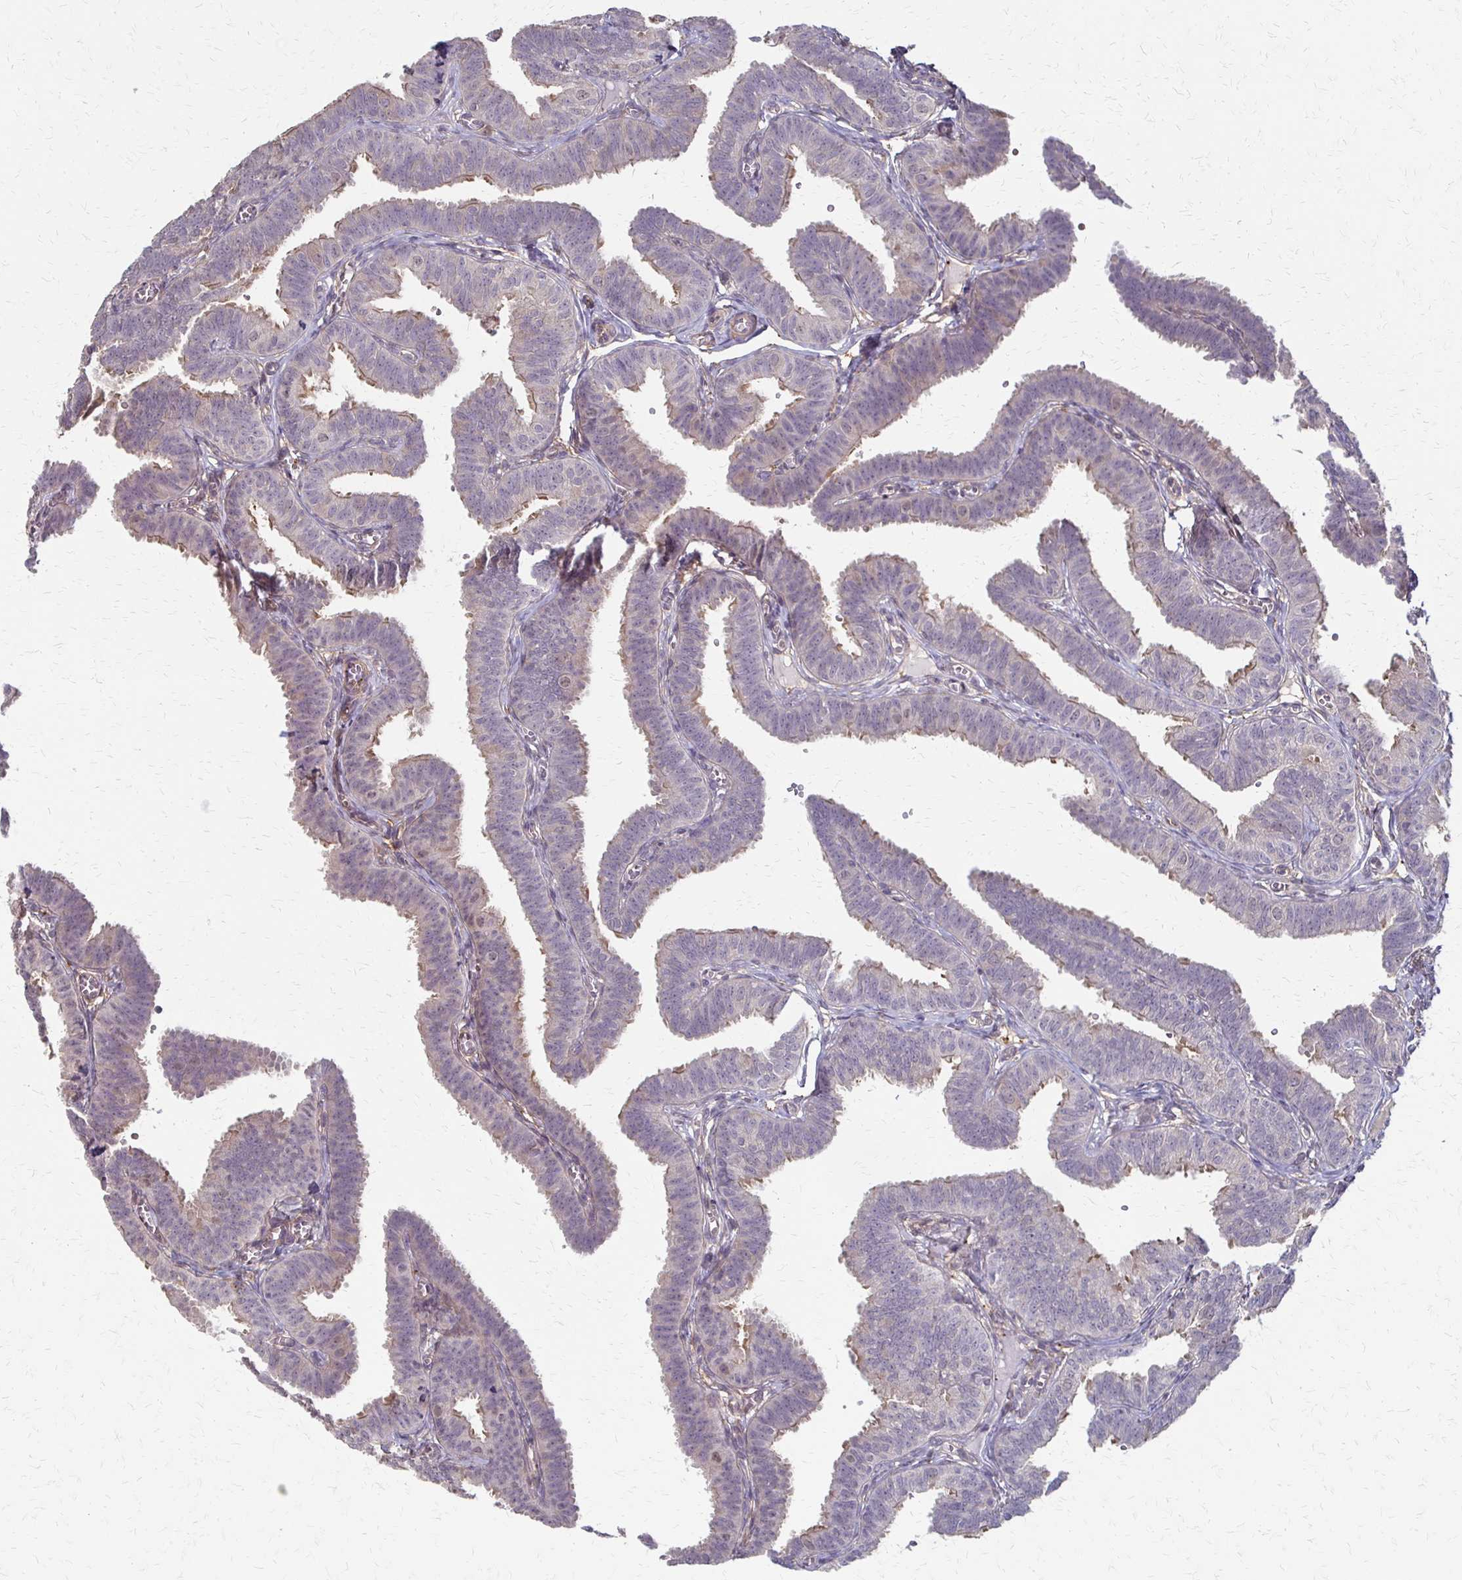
{"staining": {"intensity": "weak", "quantity": "25%-75%", "location": "cytoplasmic/membranous"}, "tissue": "fallopian tube", "cell_type": "Glandular cells", "image_type": "normal", "snomed": [{"axis": "morphology", "description": "Normal tissue, NOS"}, {"axis": "topography", "description": "Fallopian tube"}], "caption": "Brown immunohistochemical staining in unremarkable human fallopian tube demonstrates weak cytoplasmic/membranous staining in about 25%-75% of glandular cells.", "gene": "CFL2", "patient": {"sex": "female", "age": 25}}